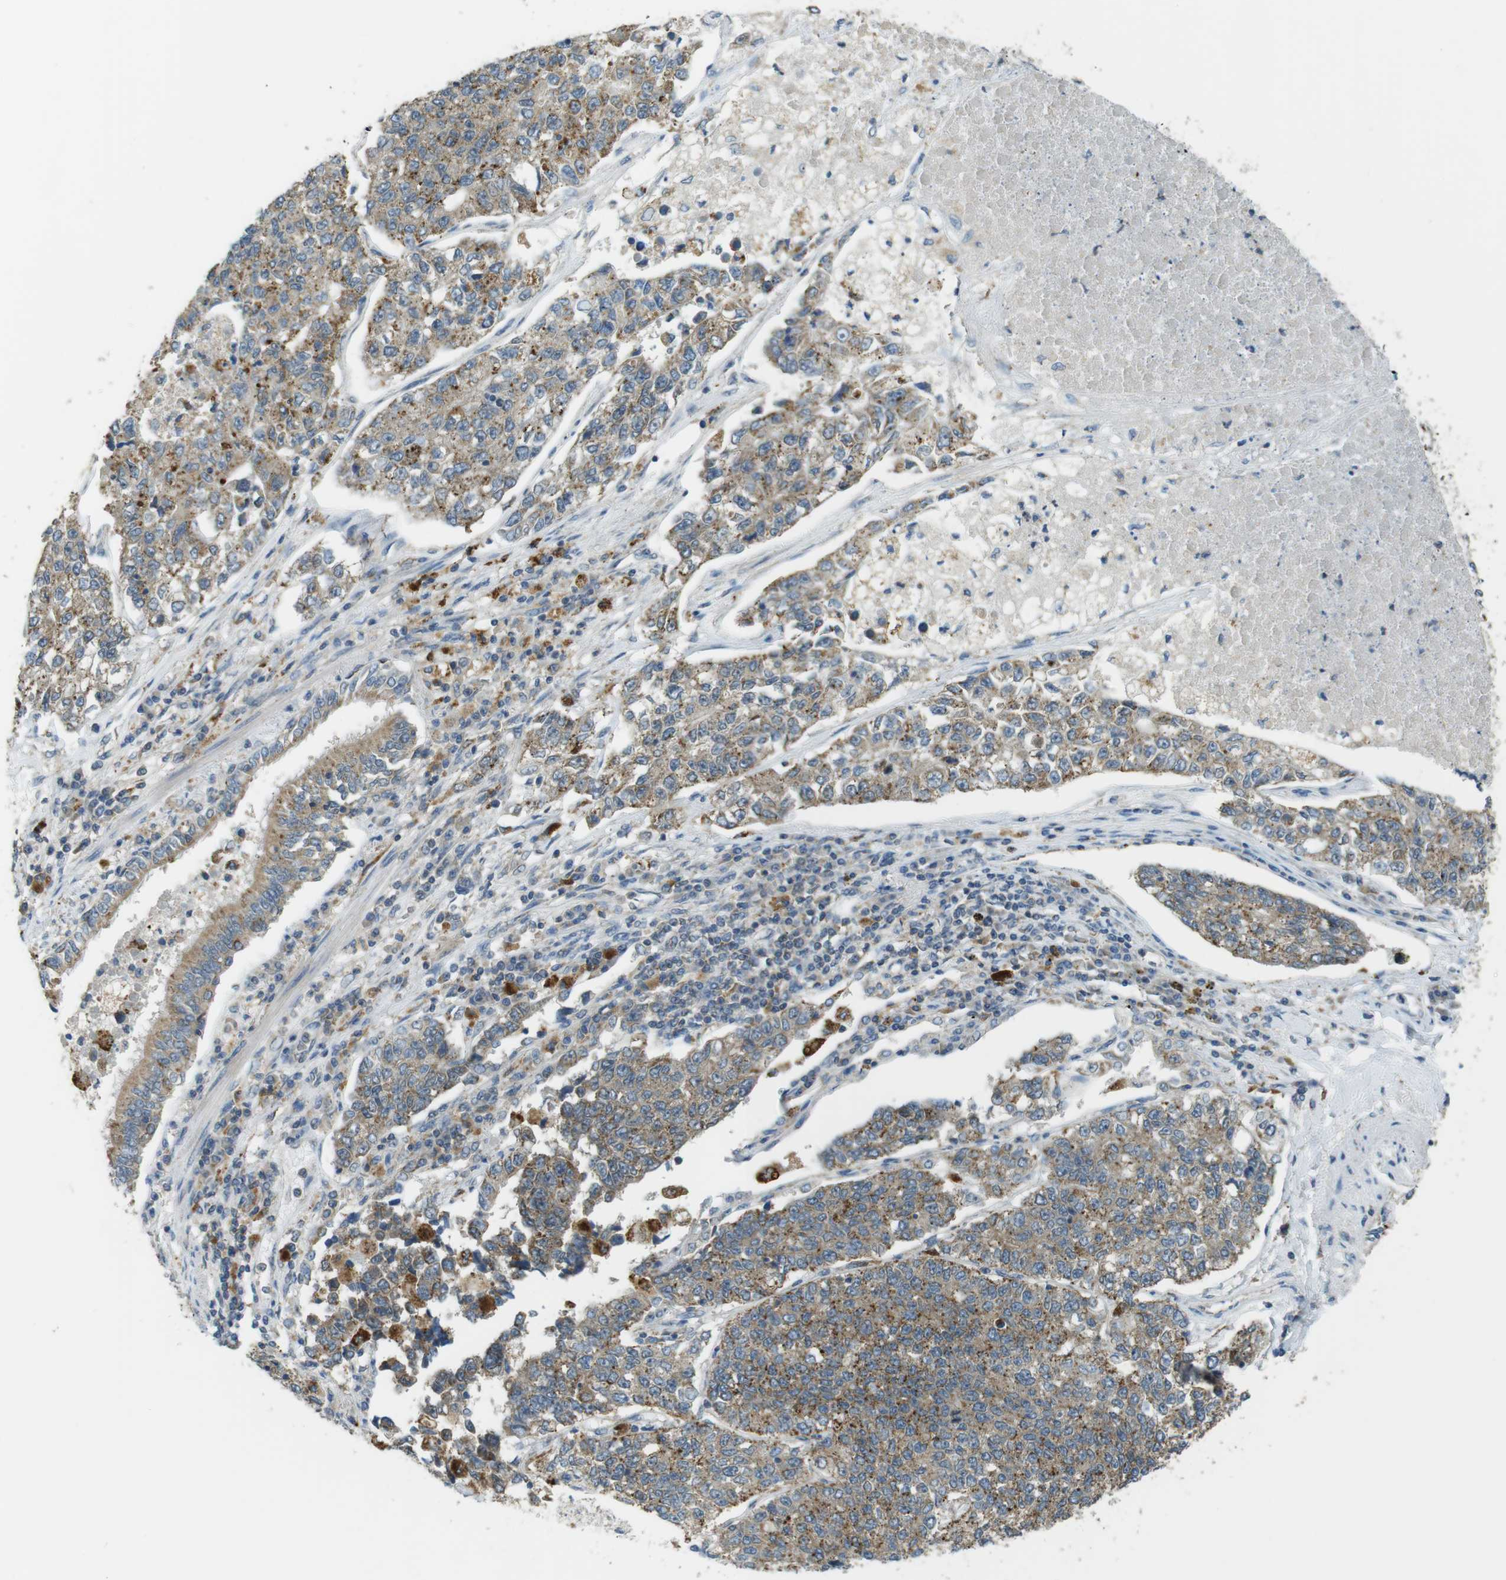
{"staining": {"intensity": "moderate", "quantity": ">75%", "location": "cytoplasmic/membranous"}, "tissue": "lung cancer", "cell_type": "Tumor cells", "image_type": "cancer", "snomed": [{"axis": "morphology", "description": "Adenocarcinoma, NOS"}, {"axis": "topography", "description": "Lung"}], "caption": "Adenocarcinoma (lung) stained with DAB IHC reveals medium levels of moderate cytoplasmic/membranous expression in about >75% of tumor cells. (IHC, brightfield microscopy, high magnification).", "gene": "BRI3BP", "patient": {"sex": "male", "age": 49}}